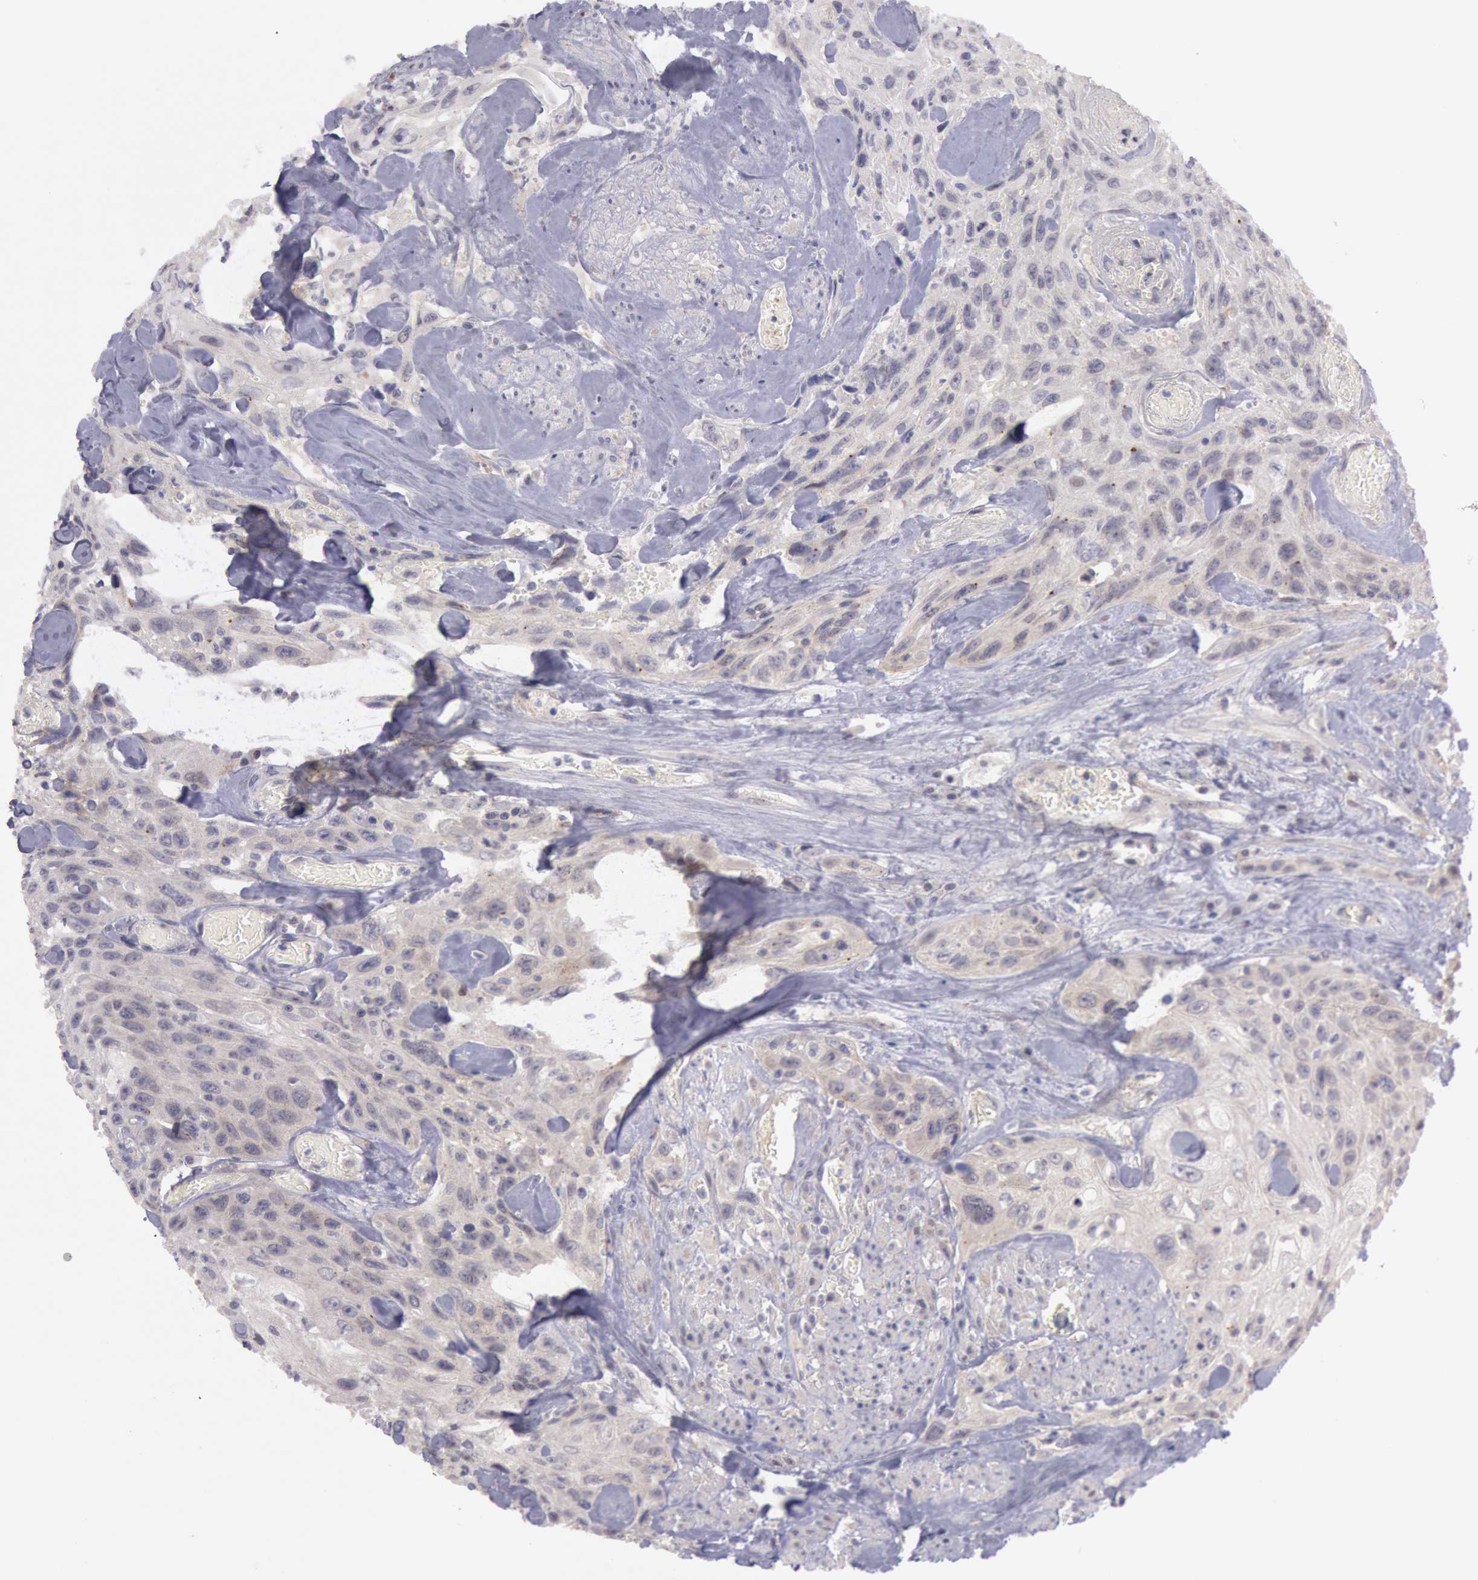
{"staining": {"intensity": "weak", "quantity": ">75%", "location": "cytoplasmic/membranous"}, "tissue": "urothelial cancer", "cell_type": "Tumor cells", "image_type": "cancer", "snomed": [{"axis": "morphology", "description": "Urothelial carcinoma, High grade"}, {"axis": "topography", "description": "Urinary bladder"}], "caption": "Immunohistochemical staining of high-grade urothelial carcinoma shows low levels of weak cytoplasmic/membranous protein expression in approximately >75% of tumor cells.", "gene": "TRIB2", "patient": {"sex": "female", "age": 84}}